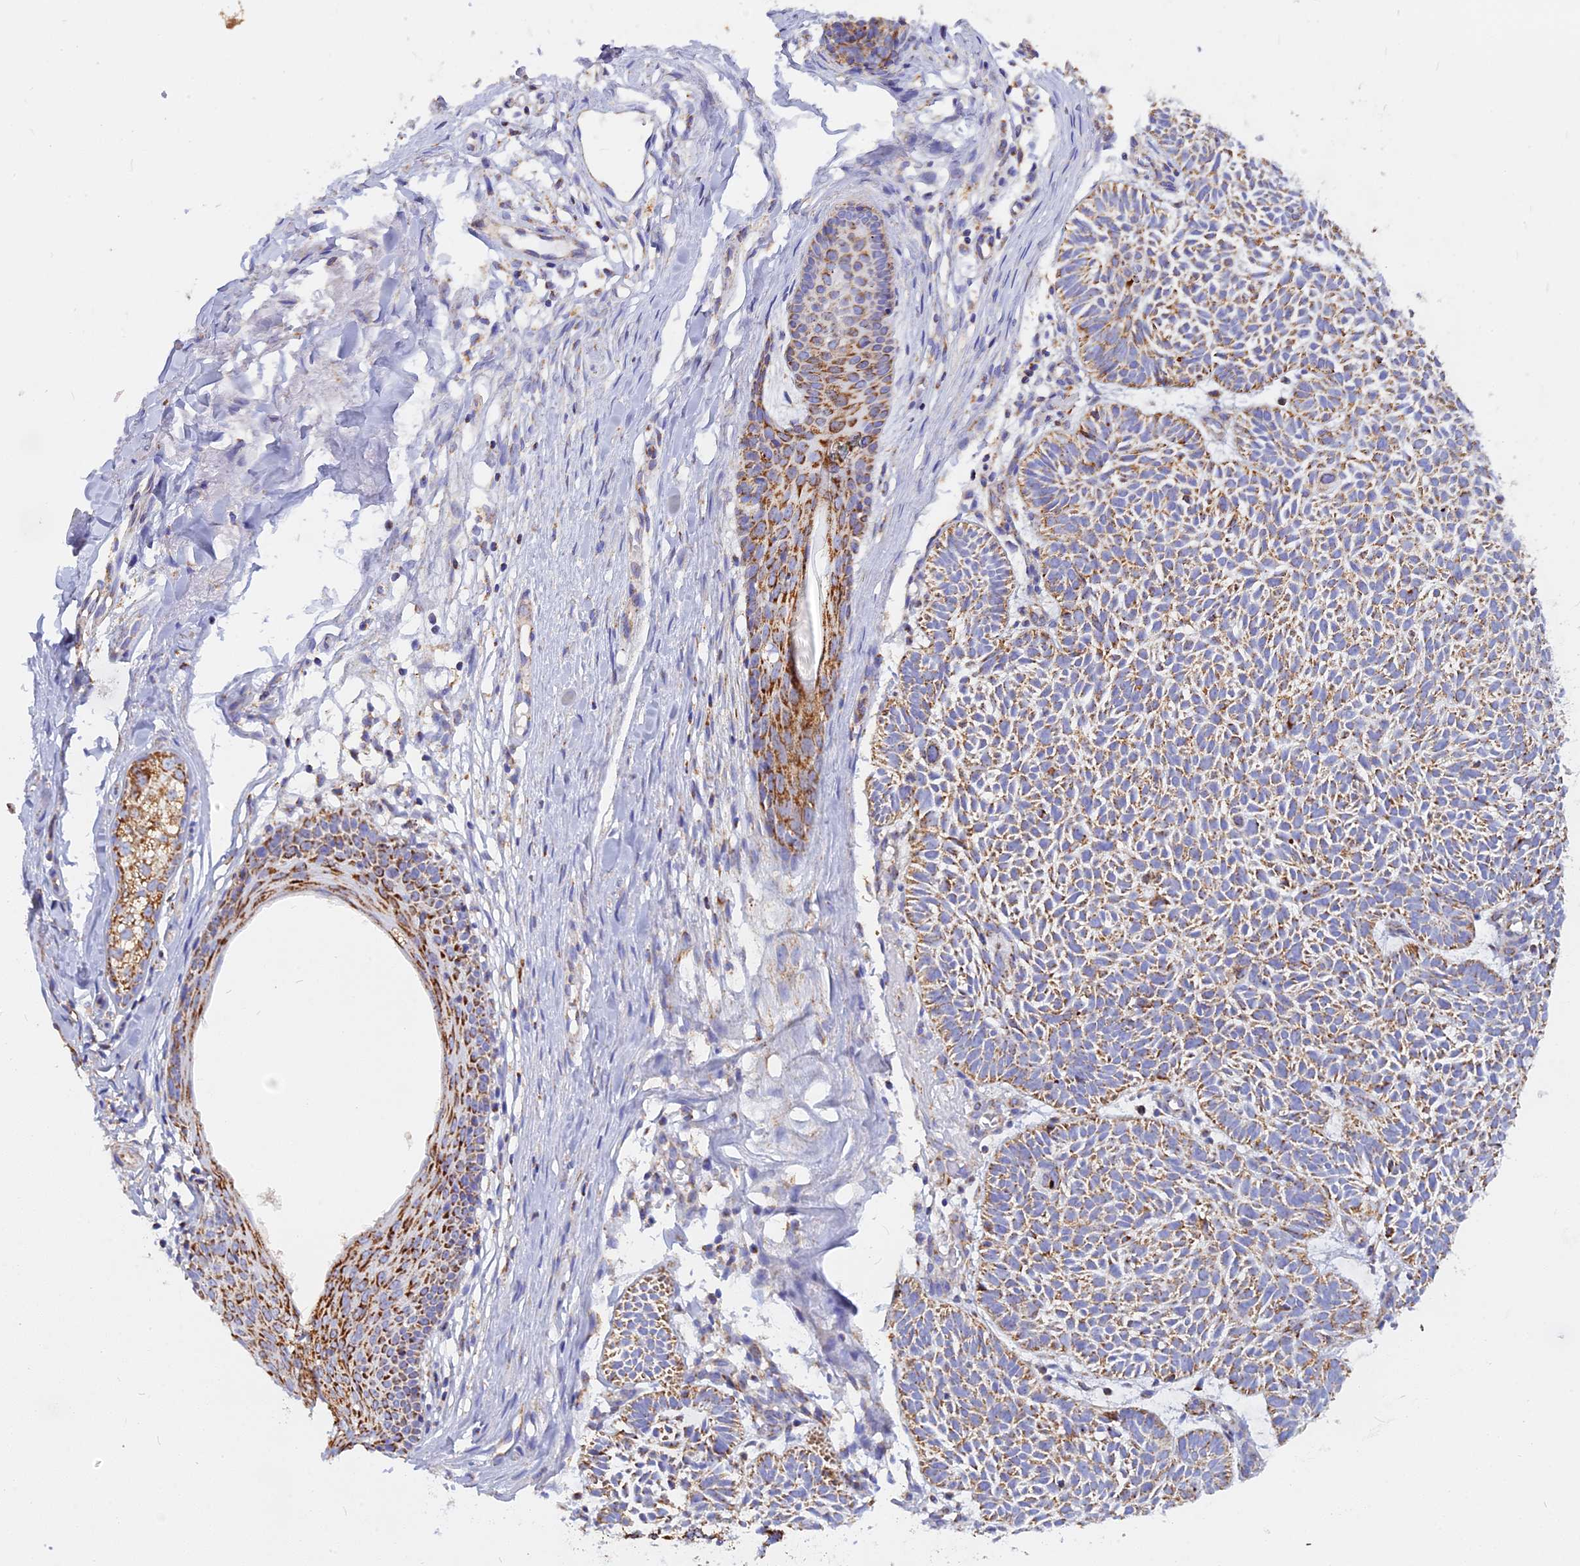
{"staining": {"intensity": "moderate", "quantity": ">75%", "location": "cytoplasmic/membranous"}, "tissue": "skin cancer", "cell_type": "Tumor cells", "image_type": "cancer", "snomed": [{"axis": "morphology", "description": "Basal cell carcinoma"}, {"axis": "topography", "description": "Skin"}], "caption": "Immunohistochemistry (DAB) staining of human skin cancer exhibits moderate cytoplasmic/membranous protein staining in approximately >75% of tumor cells.", "gene": "VDAC2", "patient": {"sex": "male", "age": 69}}